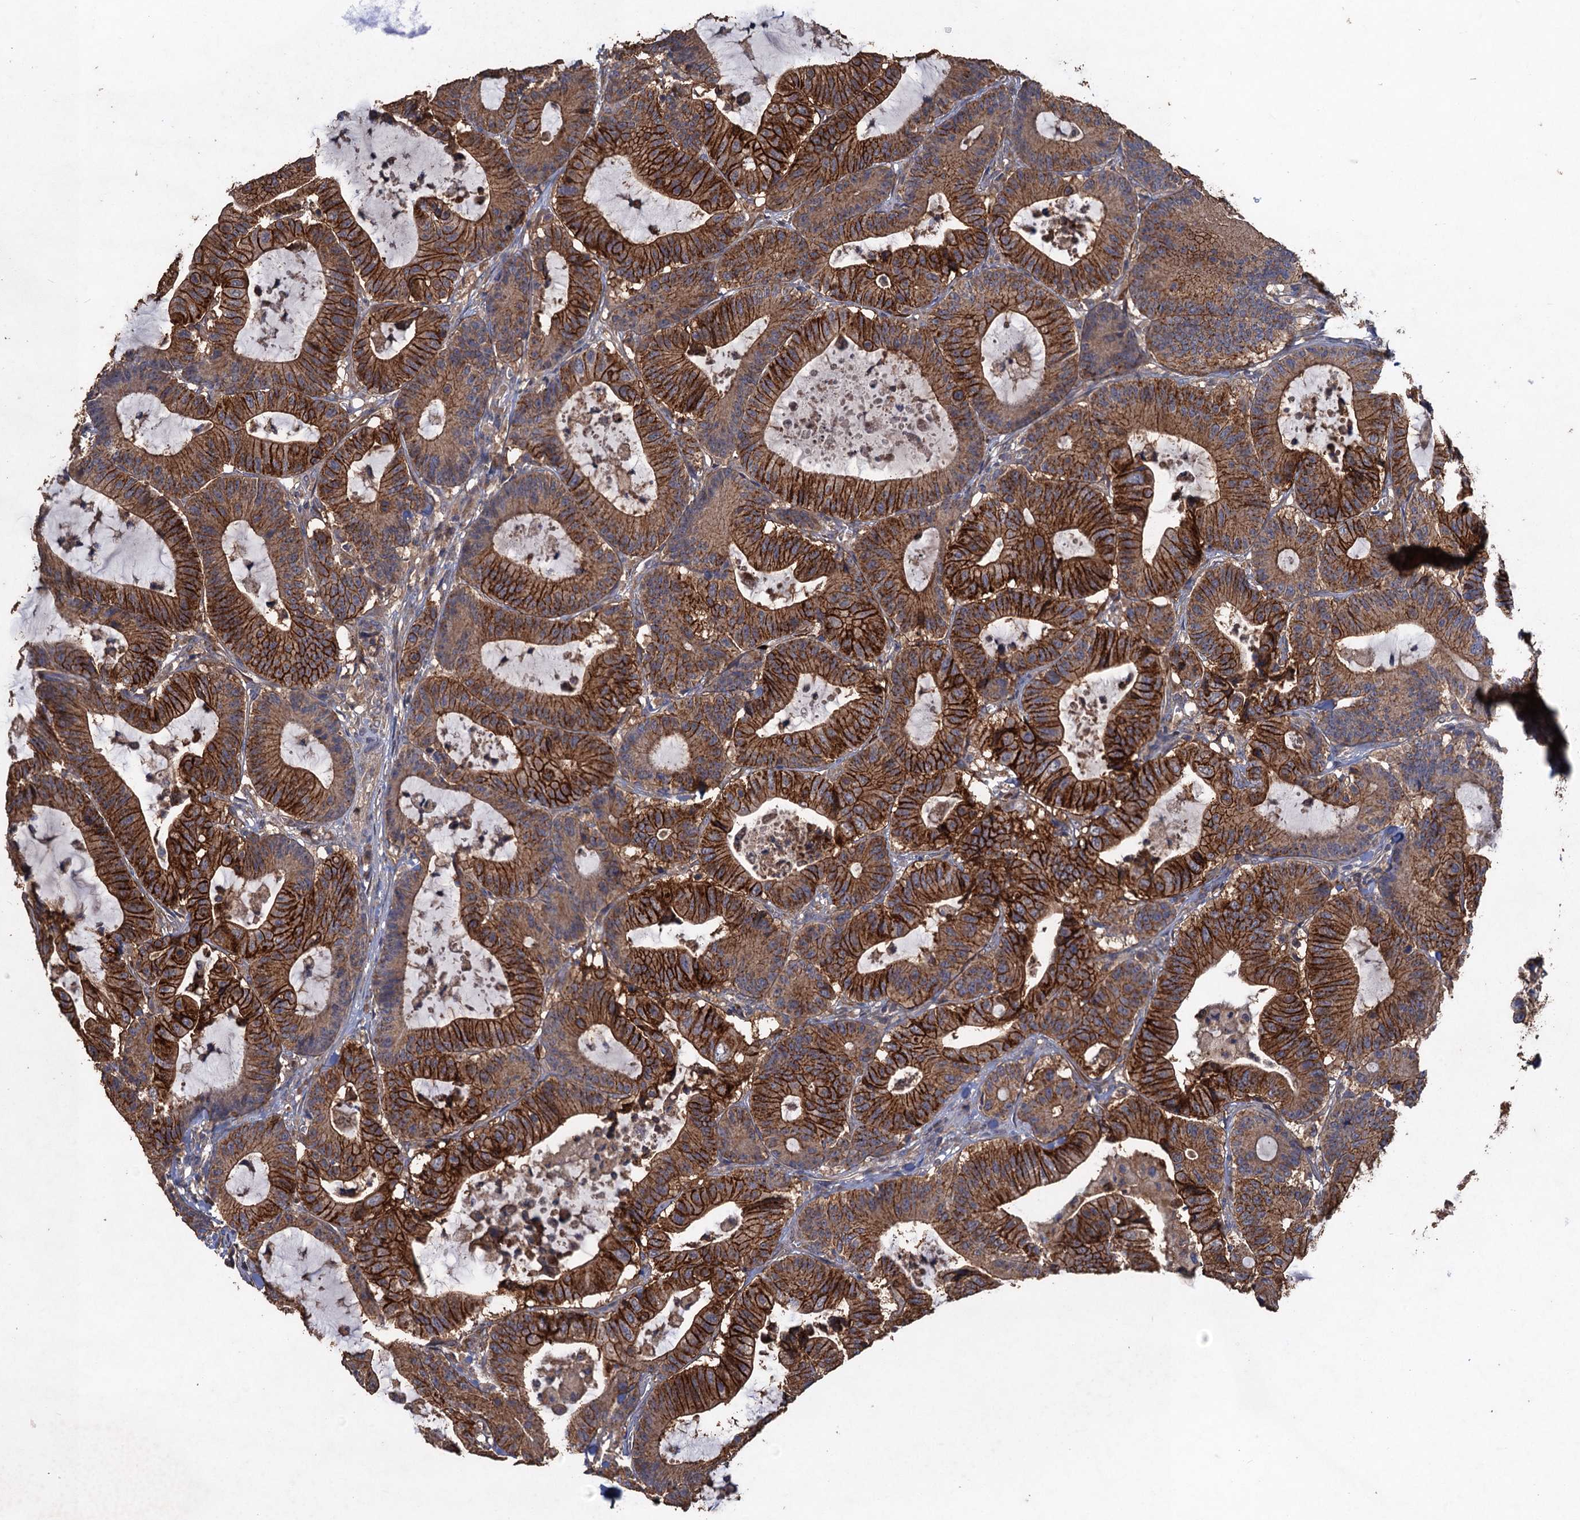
{"staining": {"intensity": "strong", "quantity": ">75%", "location": "cytoplasmic/membranous"}, "tissue": "colorectal cancer", "cell_type": "Tumor cells", "image_type": "cancer", "snomed": [{"axis": "morphology", "description": "Adenocarcinoma, NOS"}, {"axis": "topography", "description": "Colon"}], "caption": "The micrograph exhibits staining of colorectal cancer, revealing strong cytoplasmic/membranous protein expression (brown color) within tumor cells.", "gene": "SCUBE3", "patient": {"sex": "female", "age": 84}}